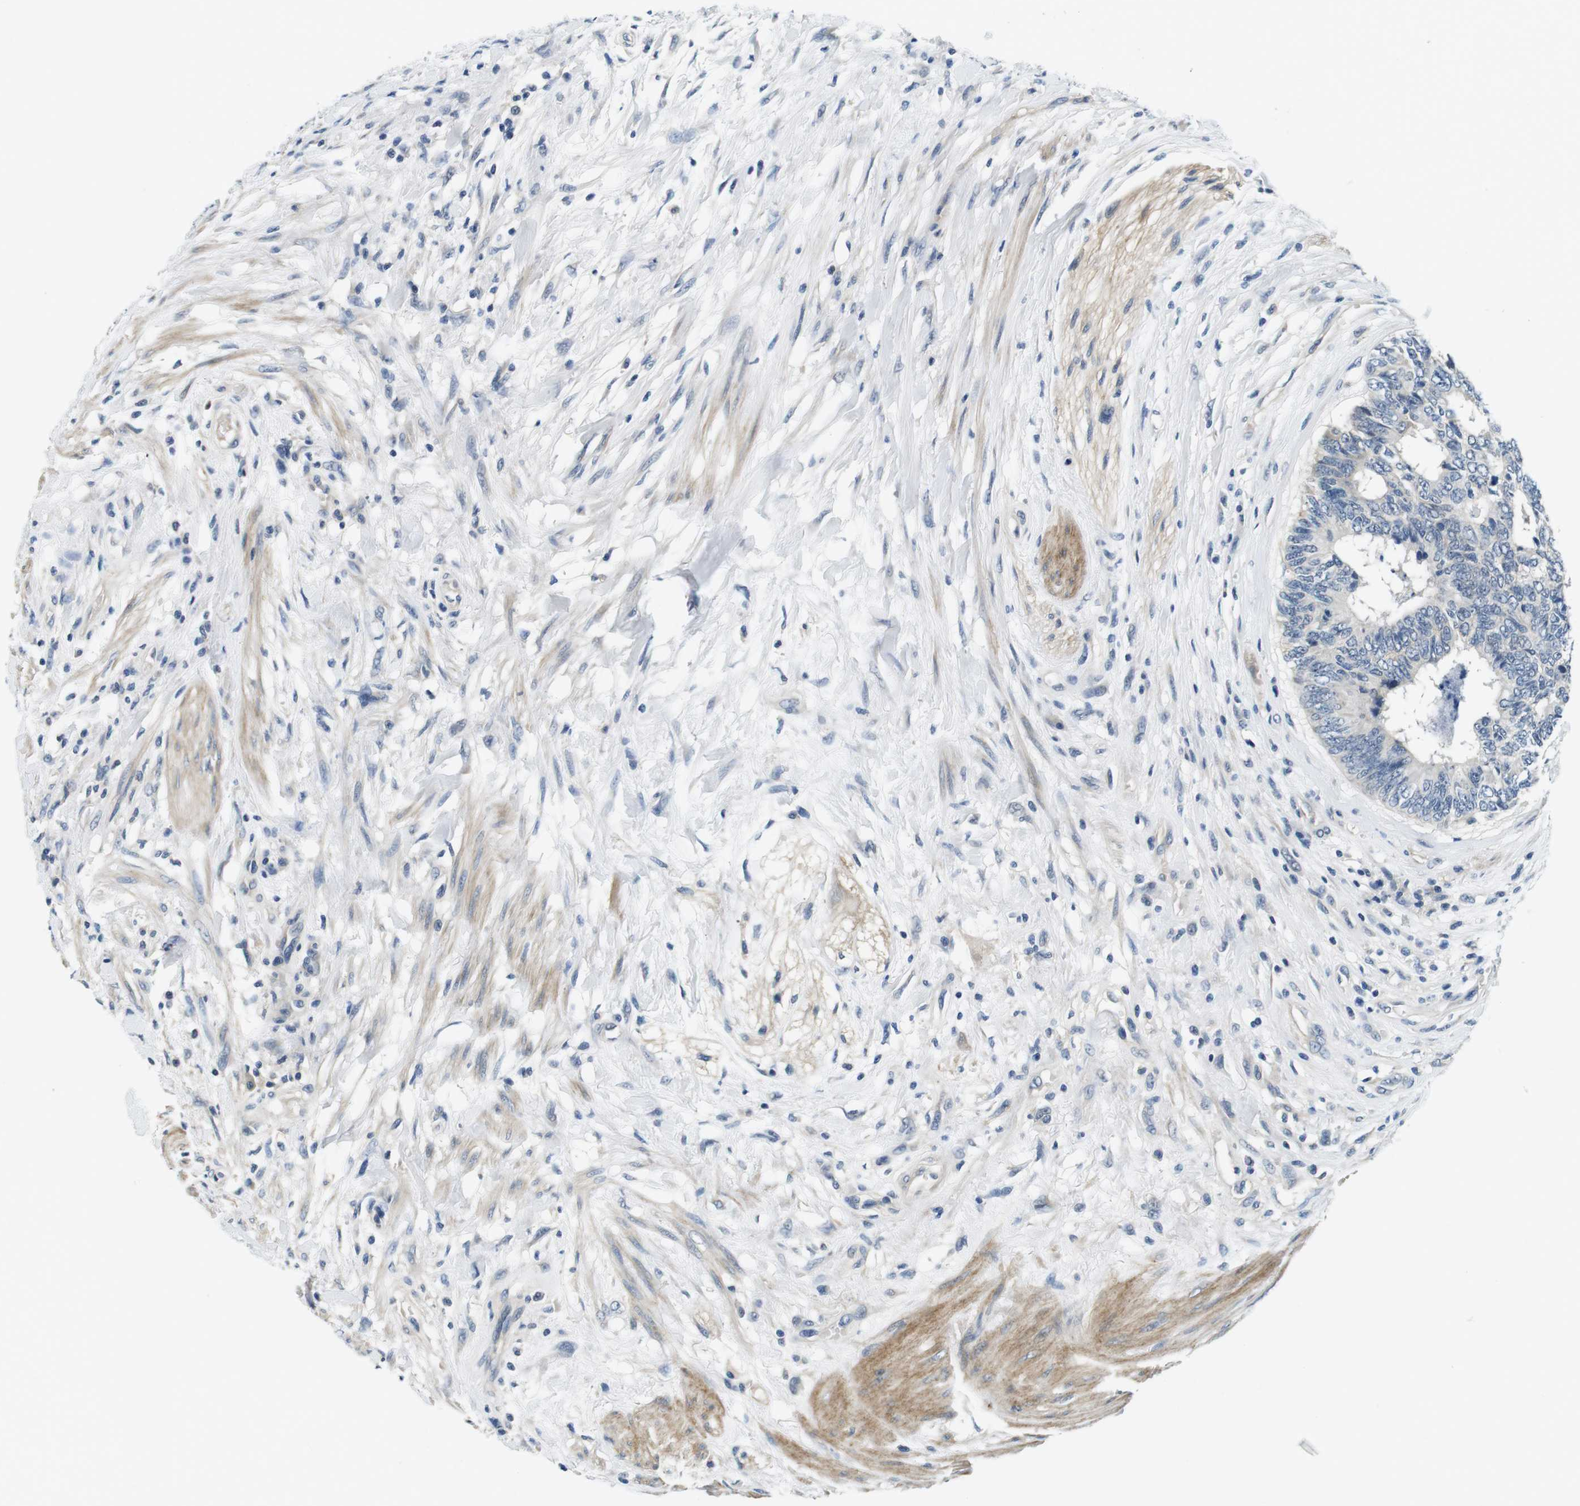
{"staining": {"intensity": "negative", "quantity": "none", "location": "none"}, "tissue": "colorectal cancer", "cell_type": "Tumor cells", "image_type": "cancer", "snomed": [{"axis": "morphology", "description": "Adenocarcinoma, NOS"}, {"axis": "topography", "description": "Rectum"}], "caption": "Immunohistochemical staining of colorectal cancer reveals no significant expression in tumor cells.", "gene": "DTNA", "patient": {"sex": "male", "age": 51}}